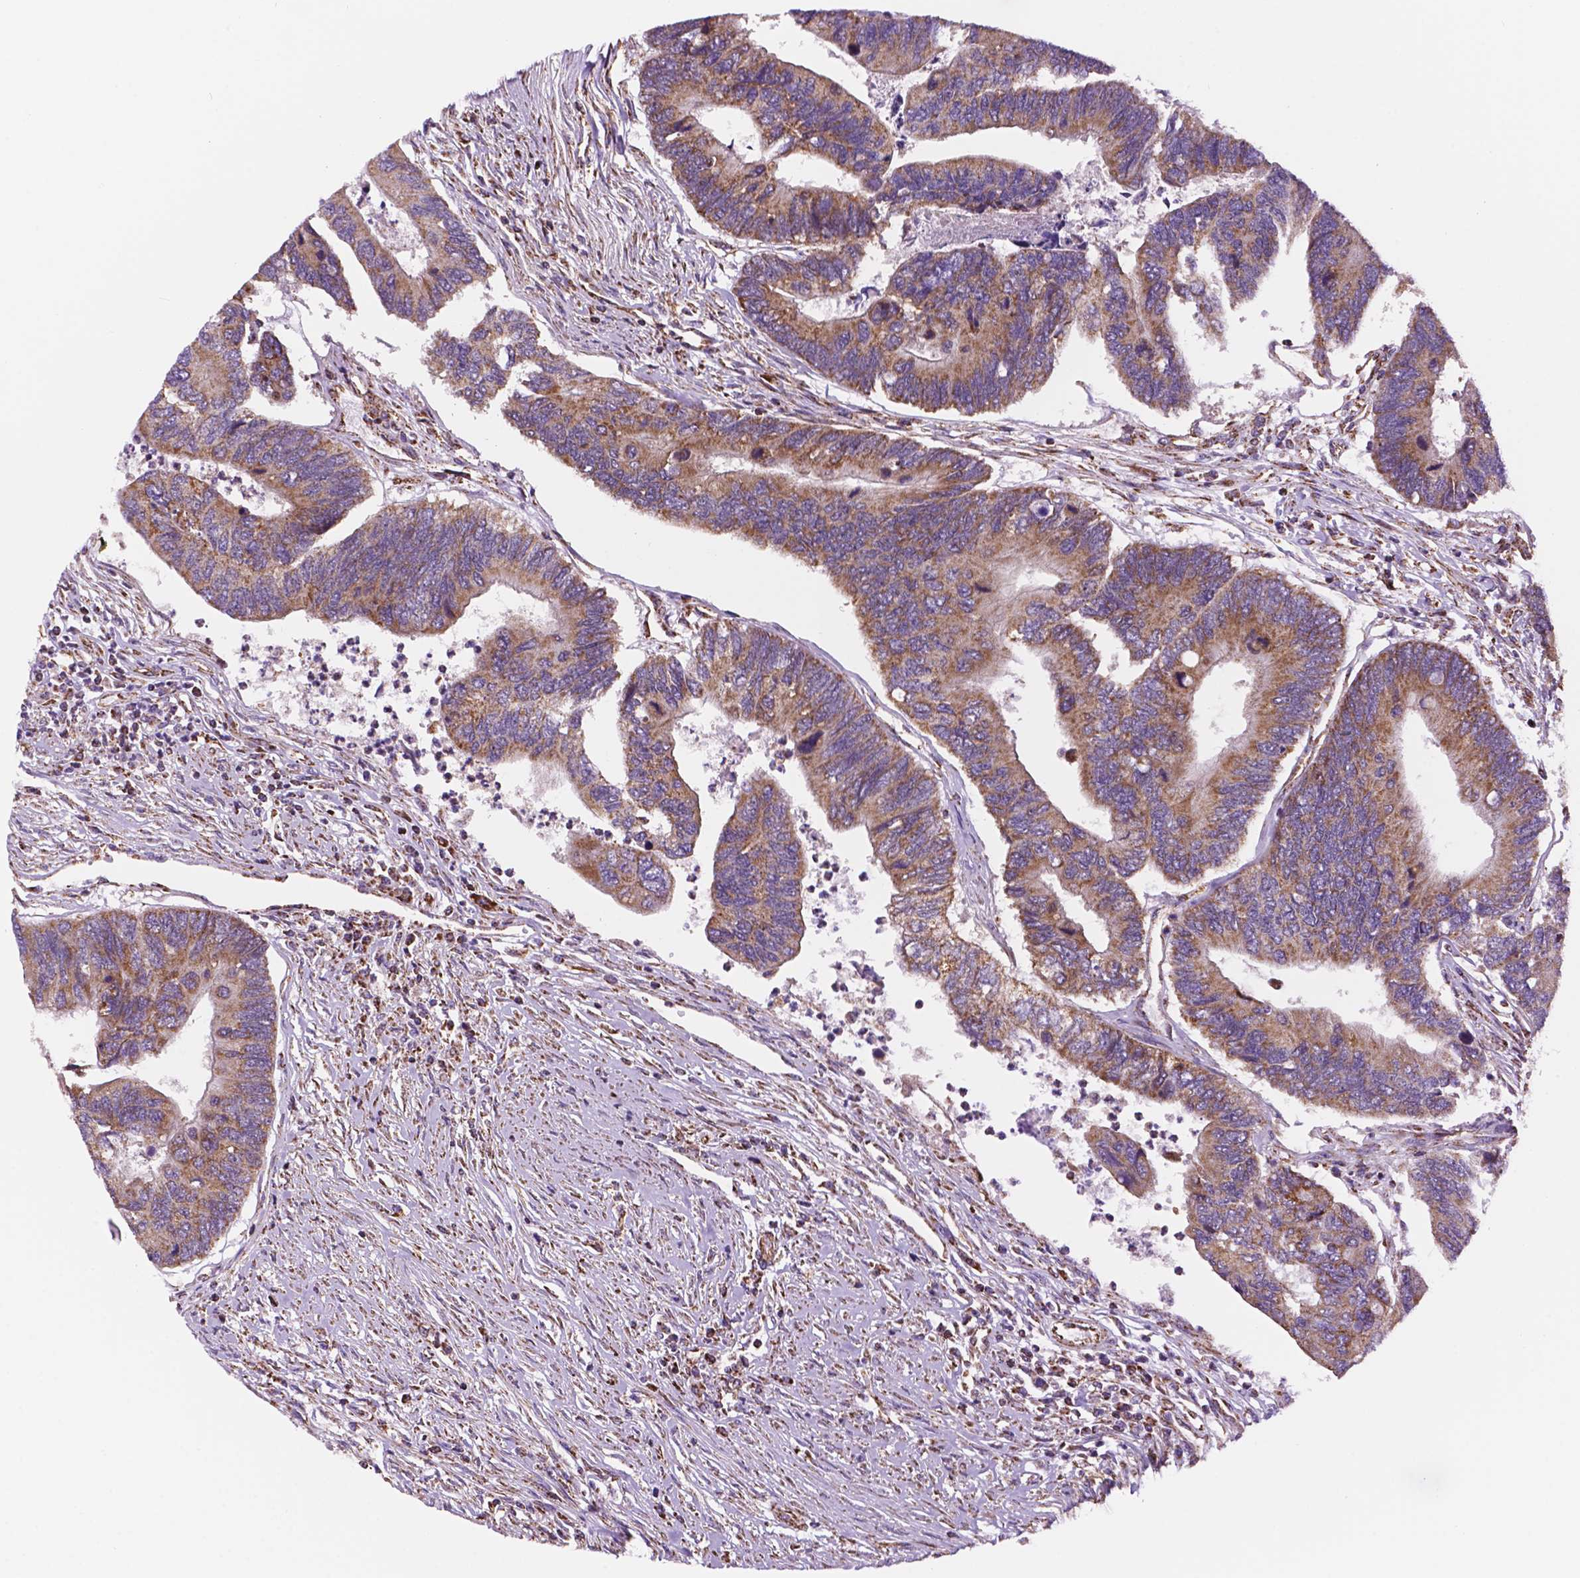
{"staining": {"intensity": "moderate", "quantity": ">75%", "location": "cytoplasmic/membranous"}, "tissue": "colorectal cancer", "cell_type": "Tumor cells", "image_type": "cancer", "snomed": [{"axis": "morphology", "description": "Adenocarcinoma, NOS"}, {"axis": "topography", "description": "Colon"}], "caption": "A brown stain highlights moderate cytoplasmic/membranous positivity of a protein in human colorectal cancer tumor cells. (DAB = brown stain, brightfield microscopy at high magnification).", "gene": "GEMIN4", "patient": {"sex": "female", "age": 67}}